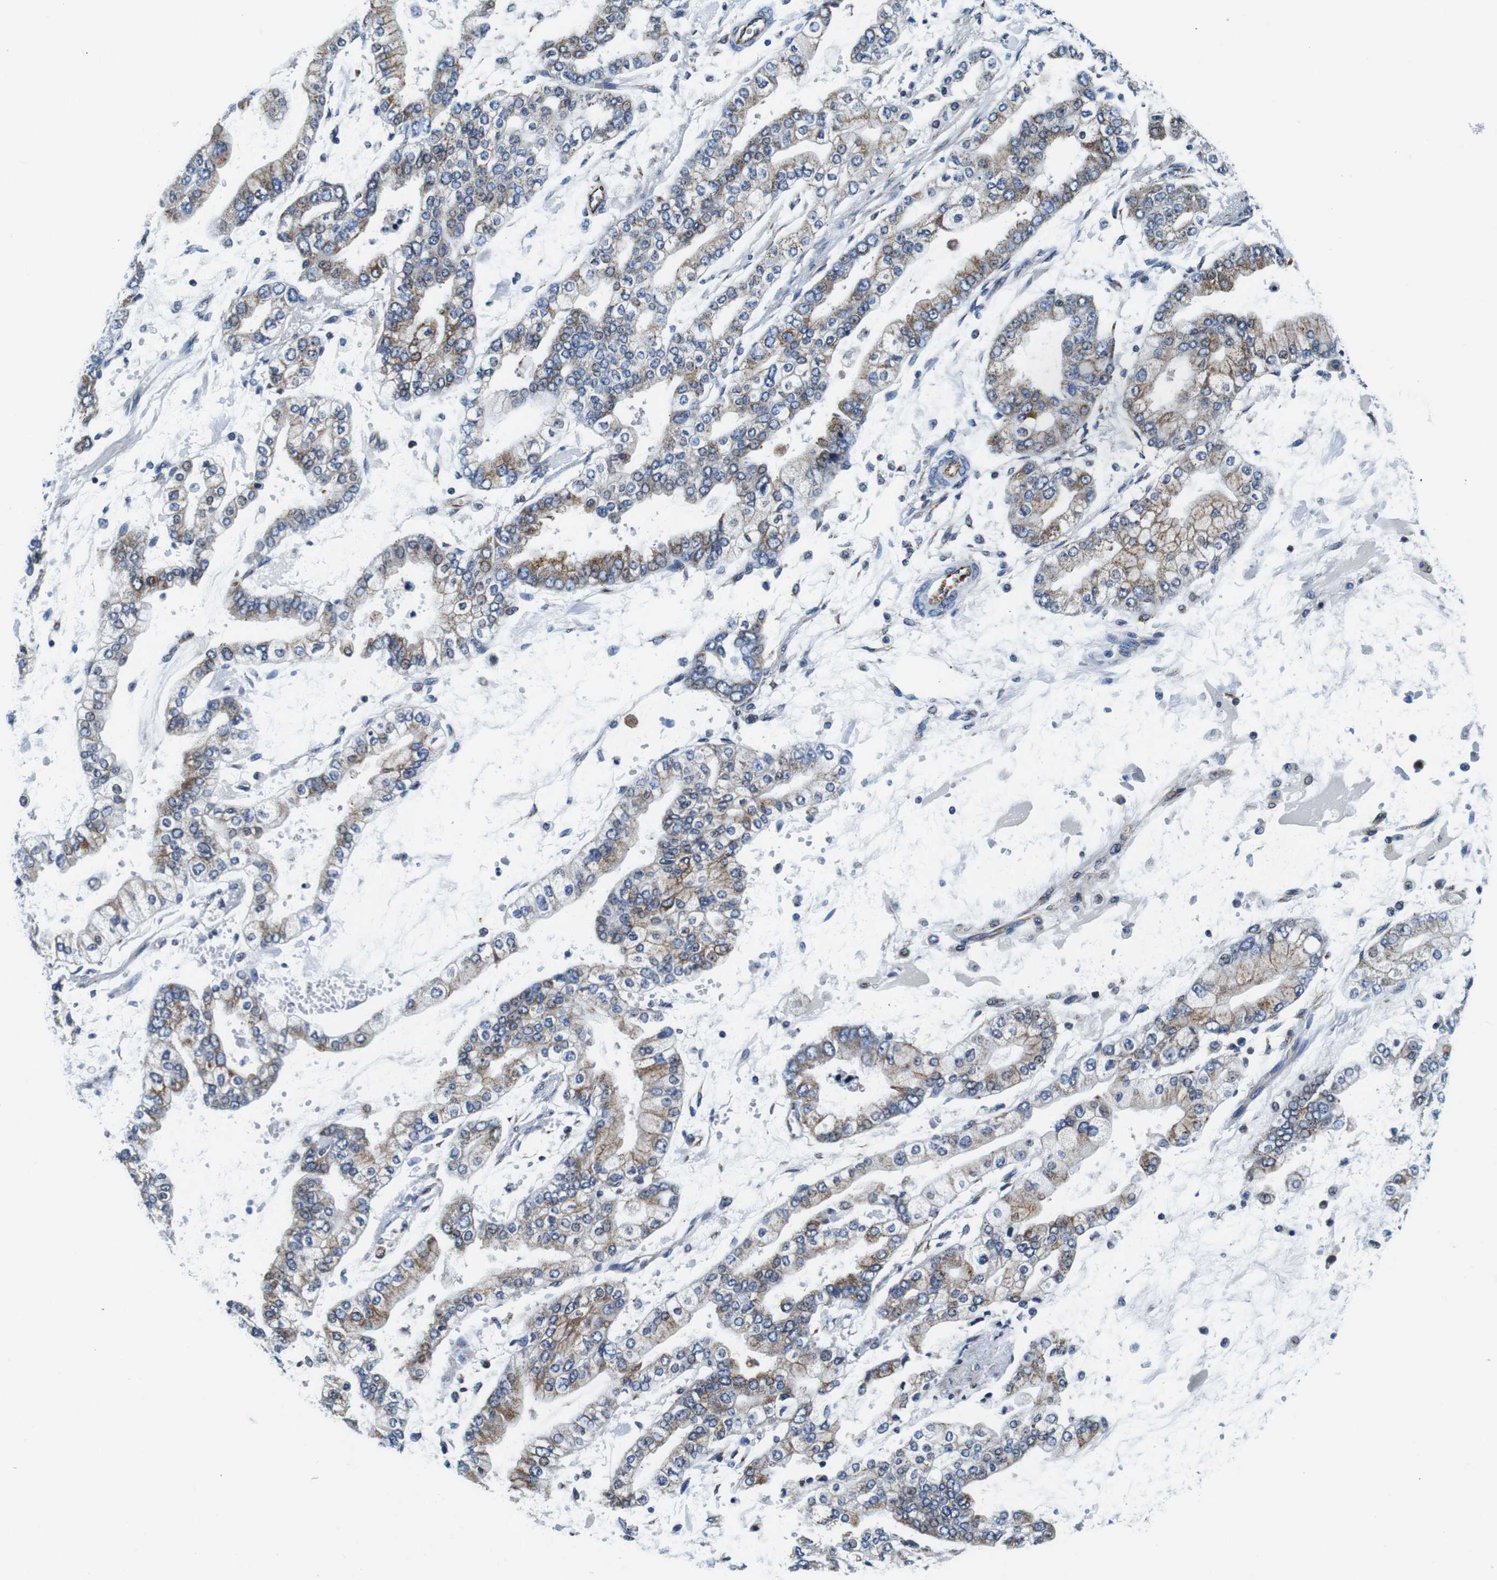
{"staining": {"intensity": "moderate", "quantity": "25%-75%", "location": "cytoplasmic/membranous"}, "tissue": "stomach cancer", "cell_type": "Tumor cells", "image_type": "cancer", "snomed": [{"axis": "morphology", "description": "Normal tissue, NOS"}, {"axis": "morphology", "description": "Adenocarcinoma, NOS"}, {"axis": "topography", "description": "Stomach, upper"}, {"axis": "topography", "description": "Stomach"}], "caption": "Protein analysis of adenocarcinoma (stomach) tissue shows moderate cytoplasmic/membranous expression in approximately 25%-75% of tumor cells.", "gene": "FAR2", "patient": {"sex": "male", "age": 76}}